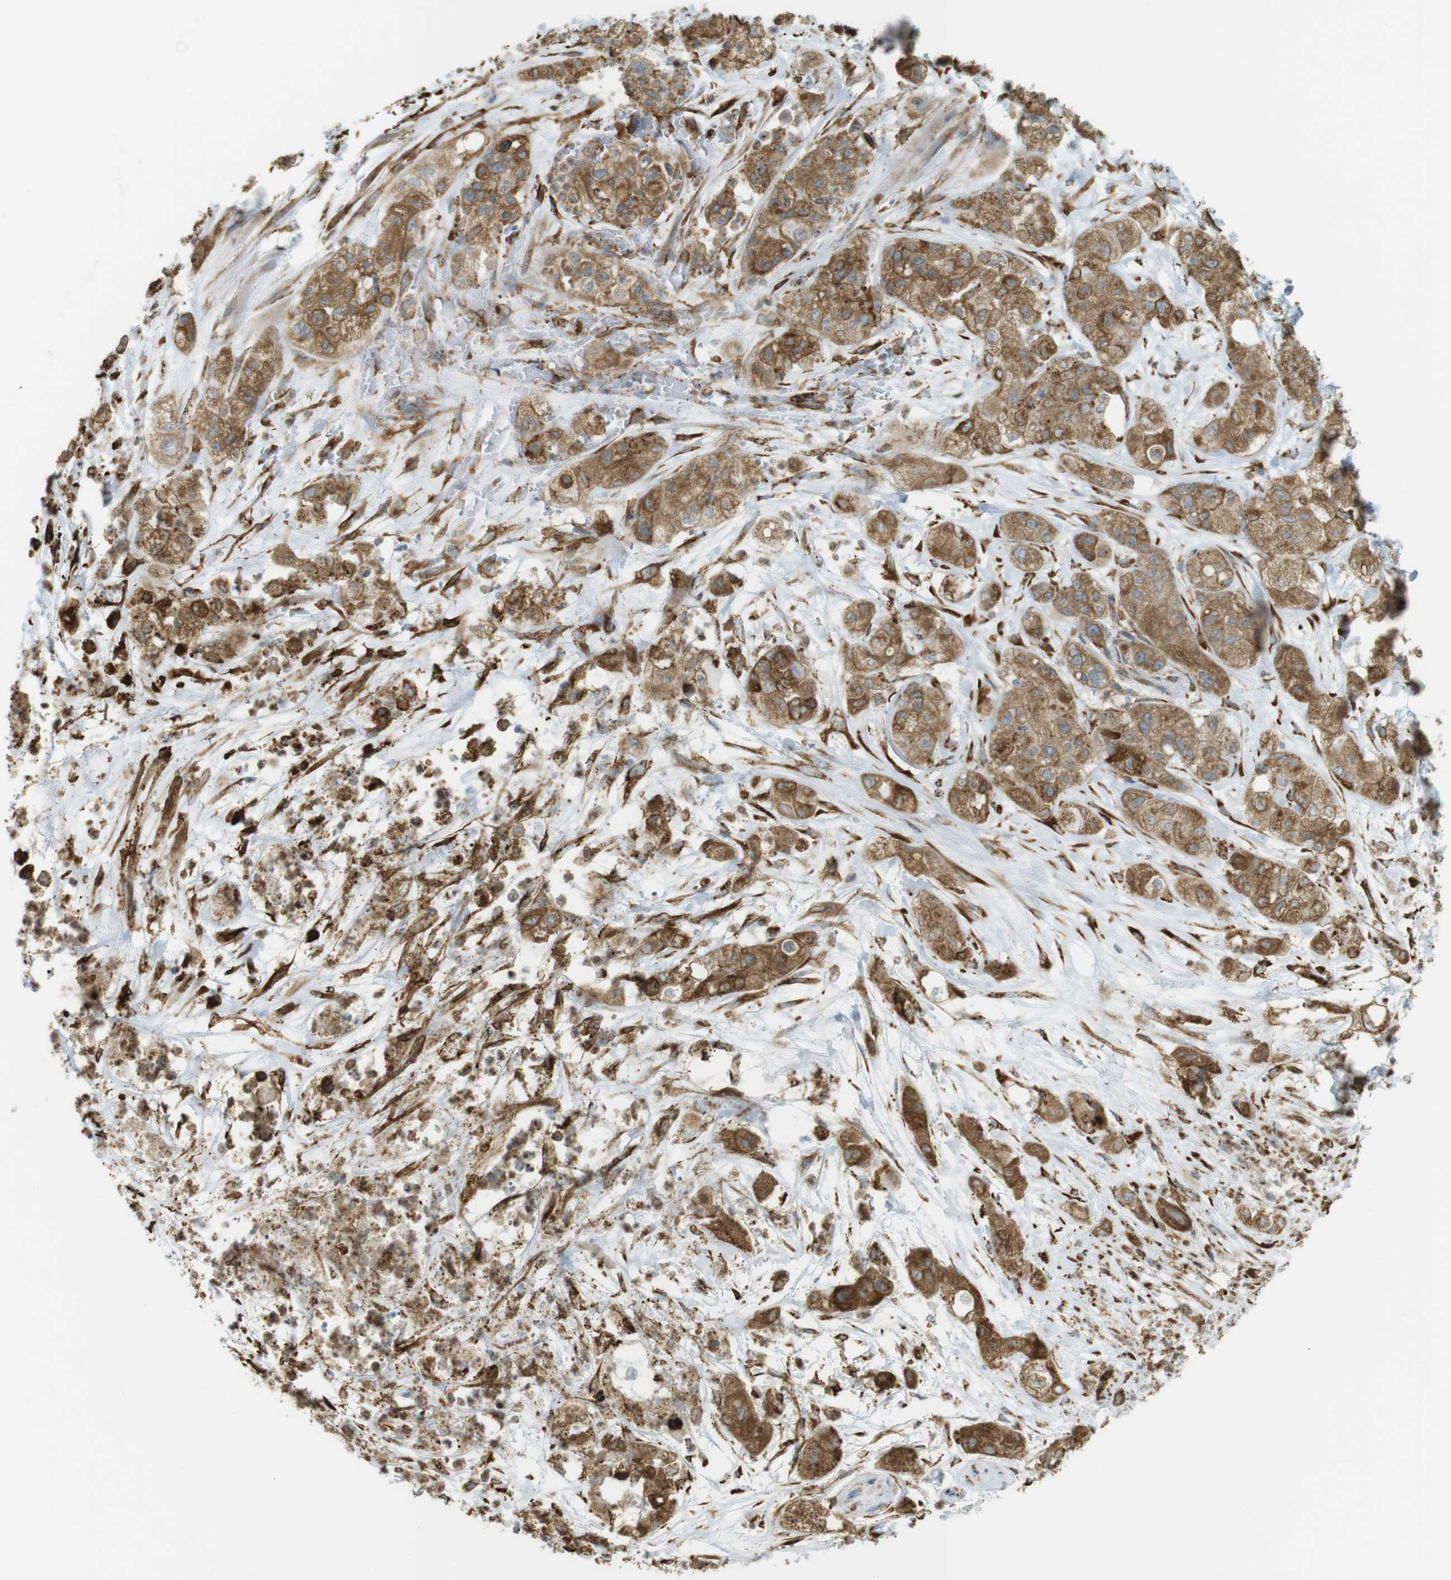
{"staining": {"intensity": "moderate", "quantity": ">75%", "location": "cytoplasmic/membranous"}, "tissue": "pancreatic cancer", "cell_type": "Tumor cells", "image_type": "cancer", "snomed": [{"axis": "morphology", "description": "Adenocarcinoma, NOS"}, {"axis": "topography", "description": "Pancreas"}], "caption": "Protein expression analysis of pancreatic adenocarcinoma displays moderate cytoplasmic/membranous staining in approximately >75% of tumor cells.", "gene": "MBOAT2", "patient": {"sex": "female", "age": 78}}